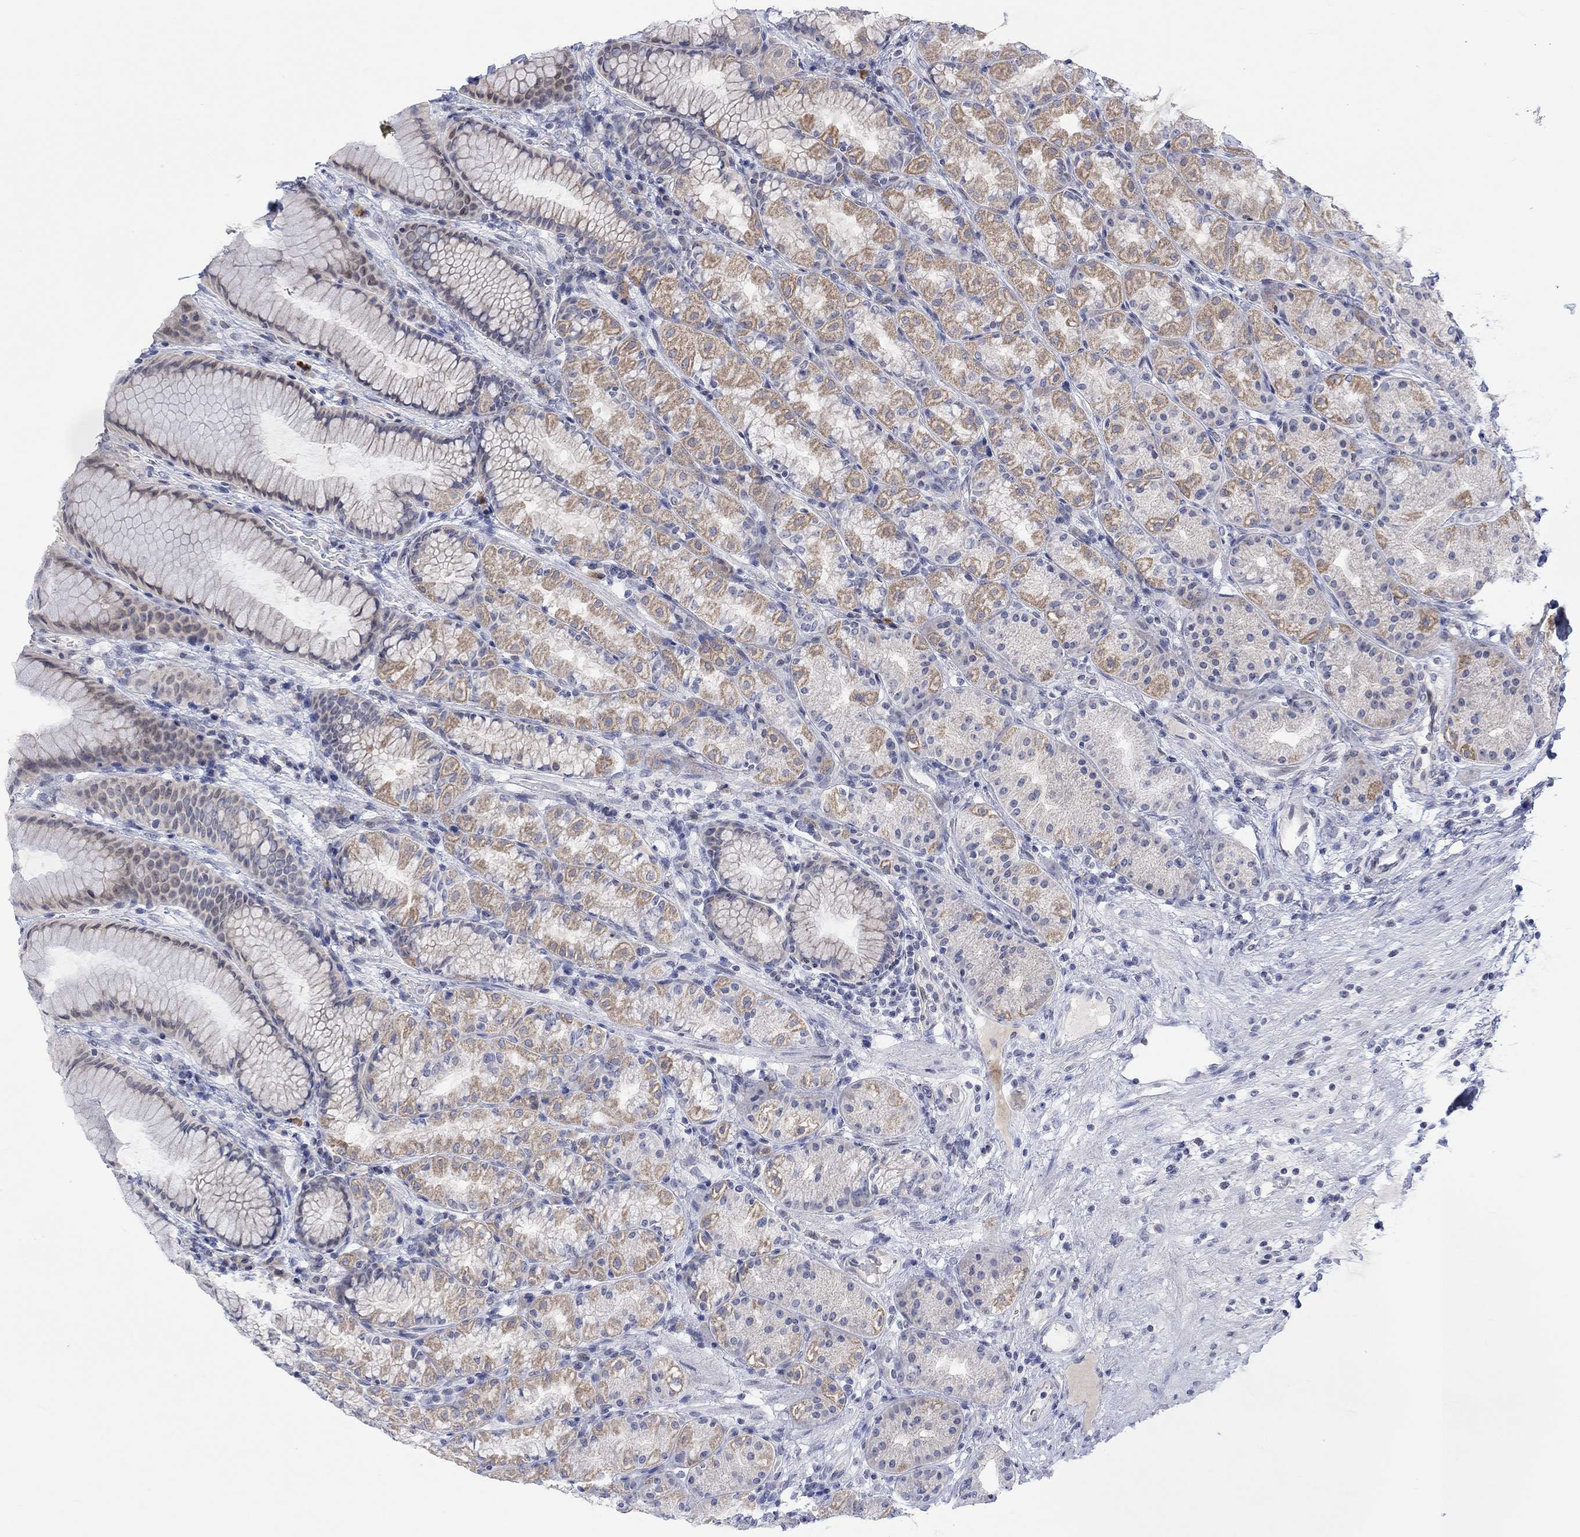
{"staining": {"intensity": "moderate", "quantity": "<25%", "location": "cytoplasmic/membranous"}, "tissue": "stomach", "cell_type": "Glandular cells", "image_type": "normal", "snomed": [{"axis": "morphology", "description": "Normal tissue, NOS"}, {"axis": "morphology", "description": "Adenocarcinoma, NOS"}, {"axis": "topography", "description": "Stomach"}], "caption": "Protein positivity by IHC shows moderate cytoplasmic/membranous expression in about <25% of glandular cells in unremarkable stomach.", "gene": "DCX", "patient": {"sex": "female", "age": 79}}